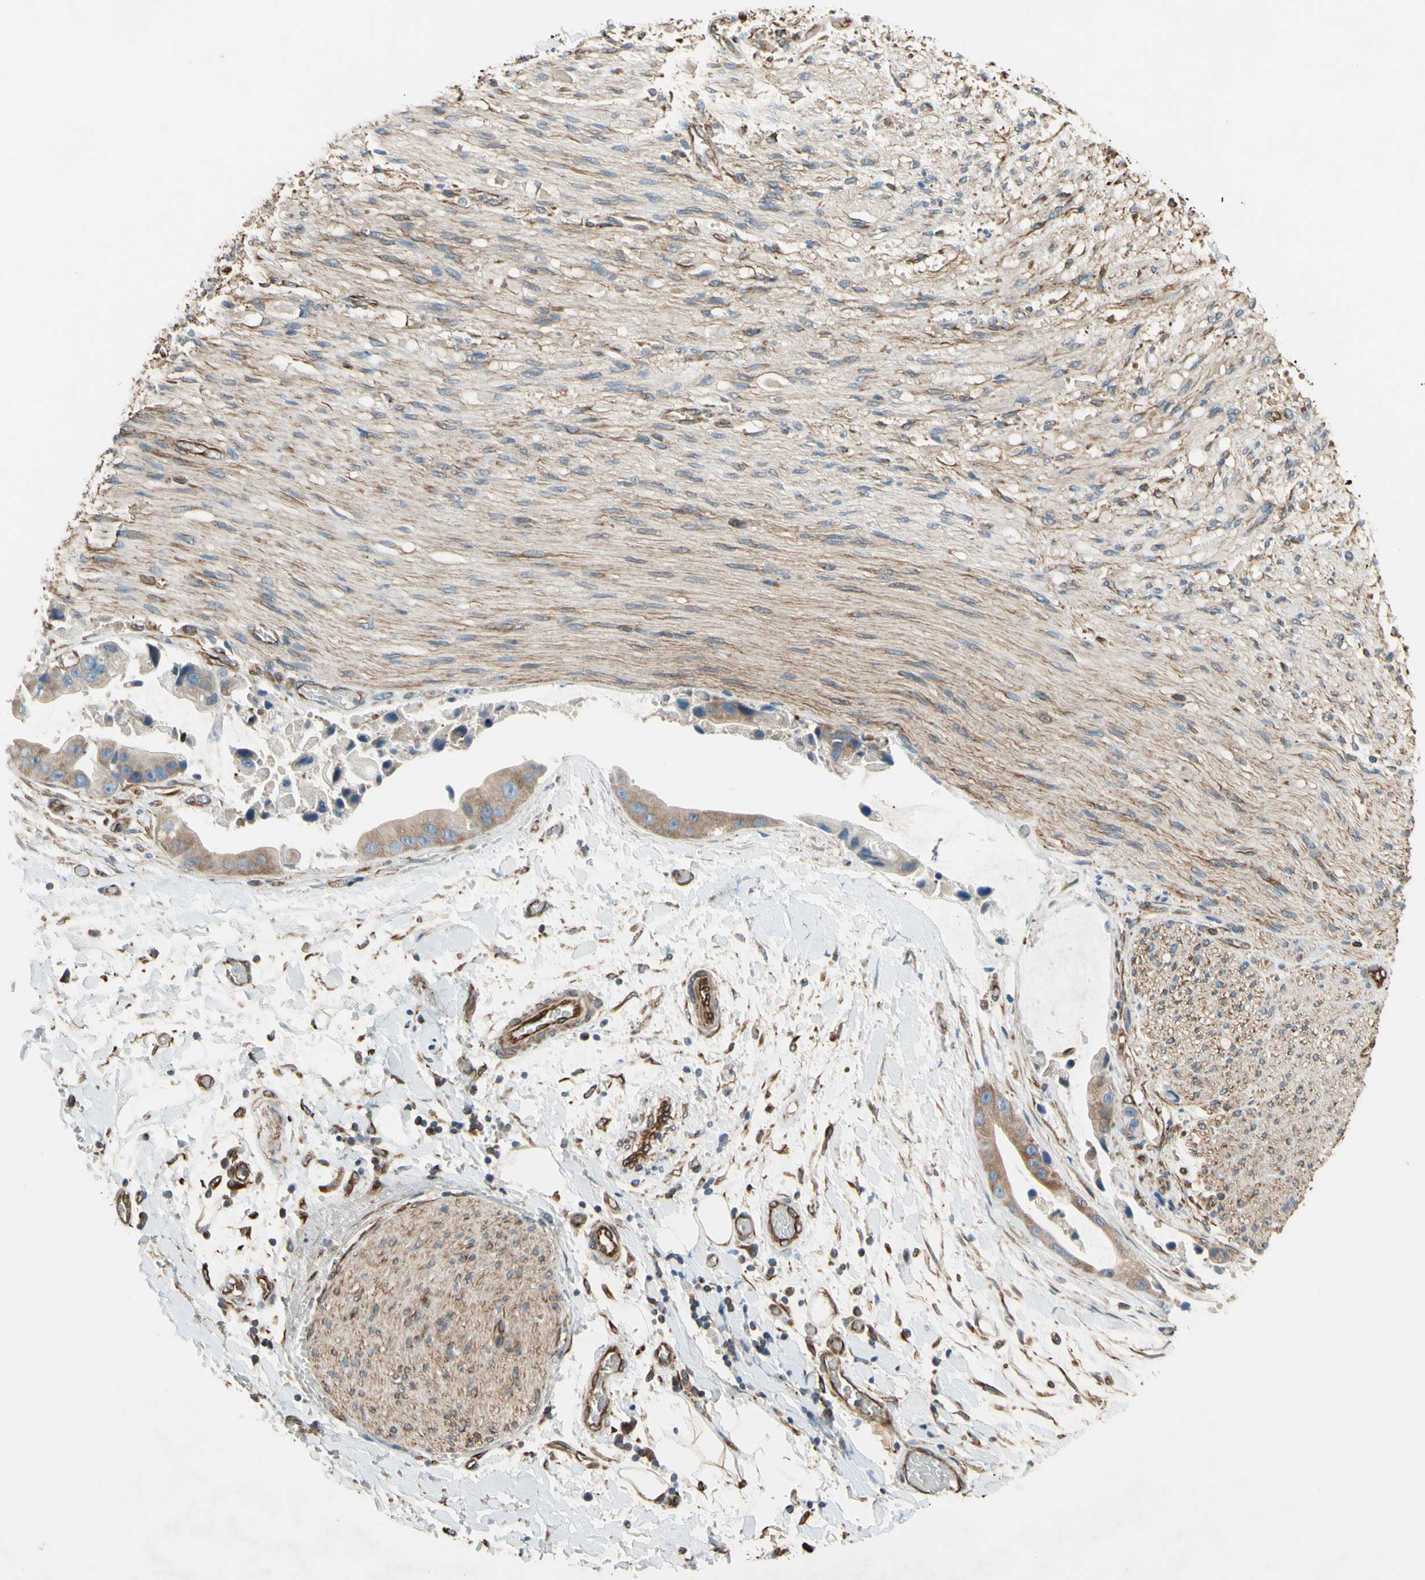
{"staining": {"intensity": "moderate", "quantity": ">75%", "location": "cytoplasmic/membranous"}, "tissue": "adipose tissue", "cell_type": "Adipocytes", "image_type": "normal", "snomed": [{"axis": "morphology", "description": "Normal tissue, NOS"}, {"axis": "morphology", "description": "Cholangiocarcinoma"}, {"axis": "topography", "description": "Liver"}, {"axis": "topography", "description": "Peripheral nerve tissue"}], "caption": "Adipose tissue stained with DAB immunohistochemistry (IHC) exhibits medium levels of moderate cytoplasmic/membranous staining in about >75% of adipocytes.", "gene": "TRAF2", "patient": {"sex": "male", "age": 50}}